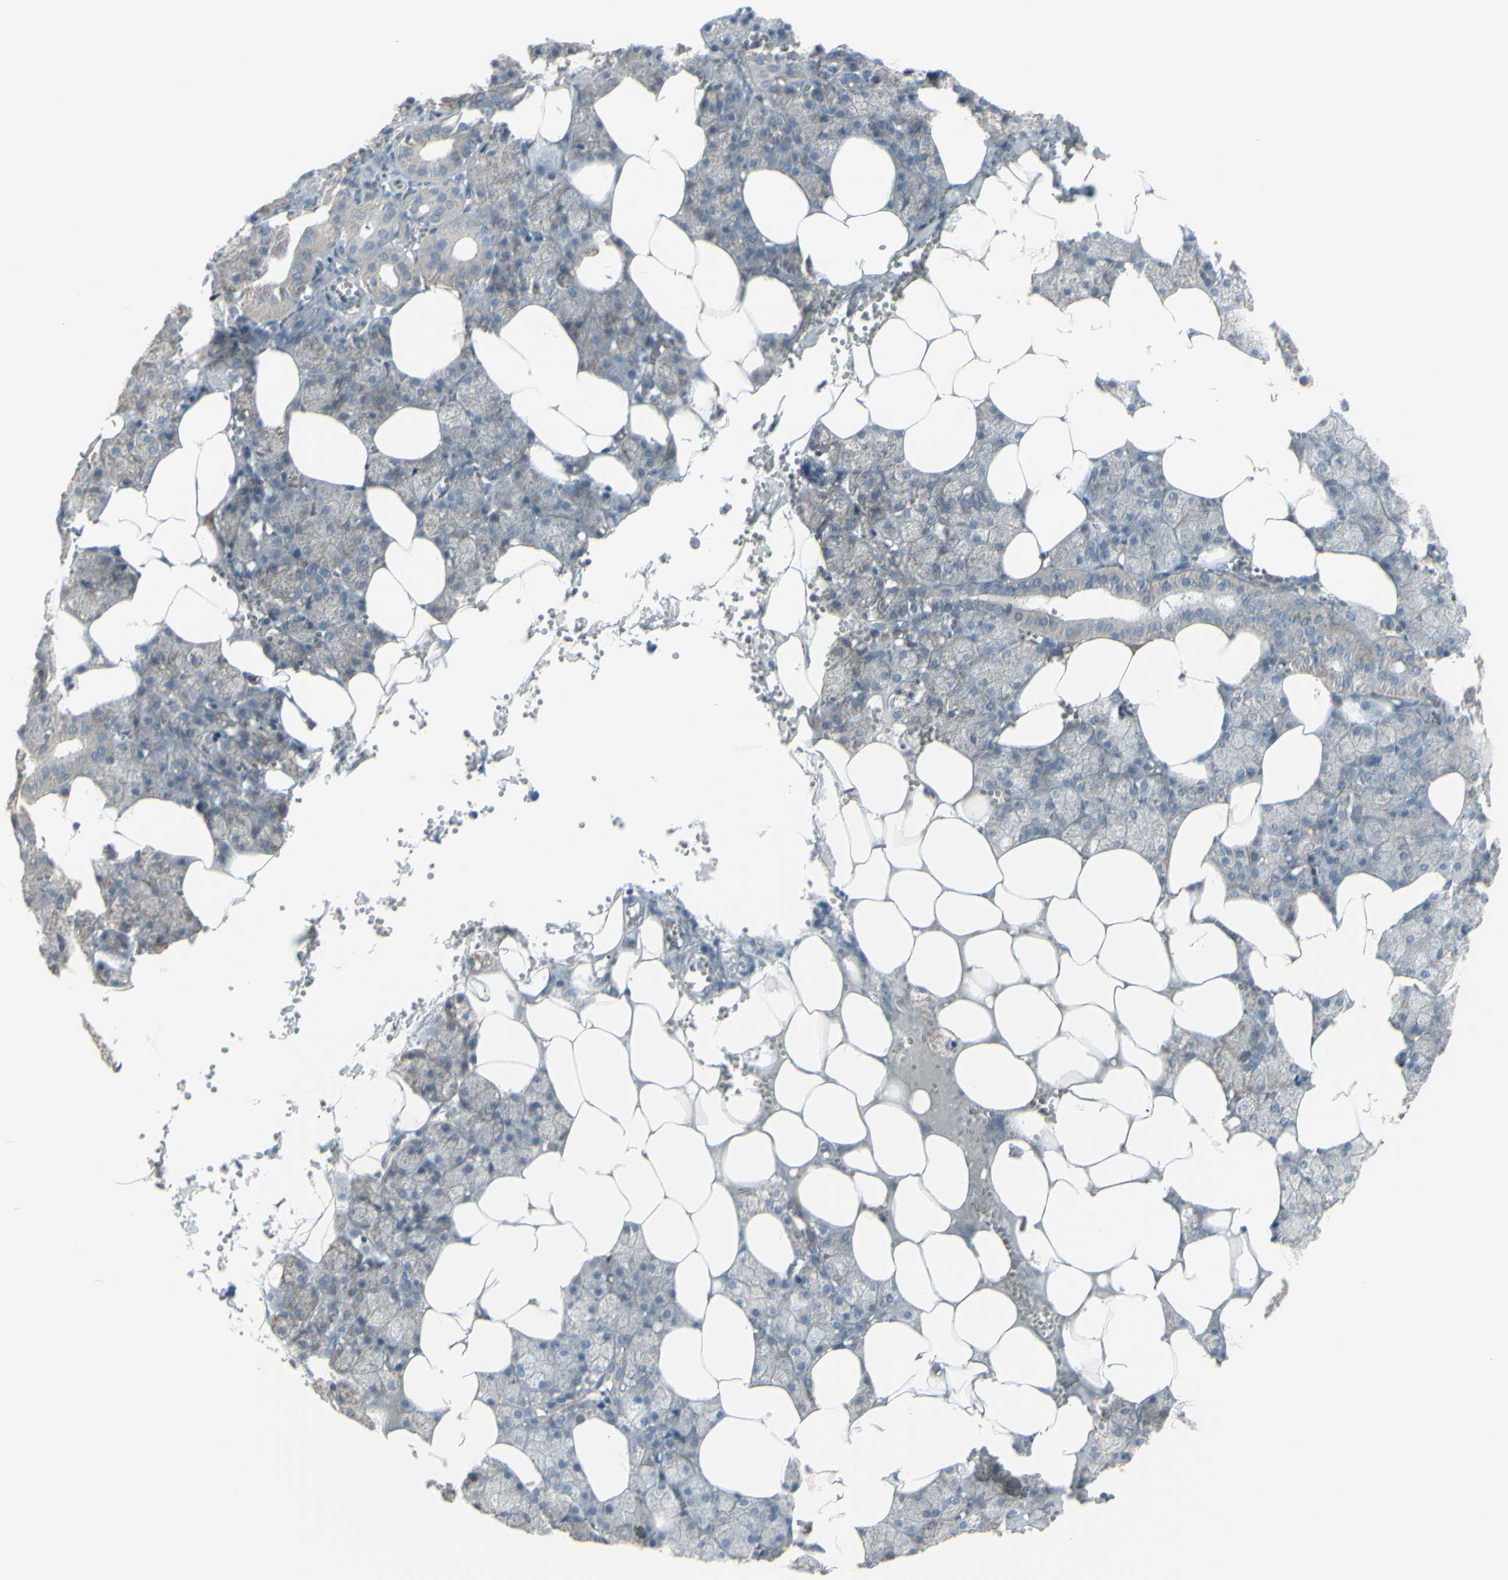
{"staining": {"intensity": "weak", "quantity": "25%-75%", "location": "cytoplasmic/membranous"}, "tissue": "salivary gland", "cell_type": "Glandular cells", "image_type": "normal", "snomed": [{"axis": "morphology", "description": "Normal tissue, NOS"}, {"axis": "topography", "description": "Salivary gland"}], "caption": "DAB (3,3'-diaminobenzidine) immunohistochemical staining of benign salivary gland exhibits weak cytoplasmic/membranous protein positivity in approximately 25%-75% of glandular cells. (DAB (3,3'-diaminobenzidine) = brown stain, brightfield microscopy at high magnification).", "gene": "CD79B", "patient": {"sex": "male", "age": 62}}